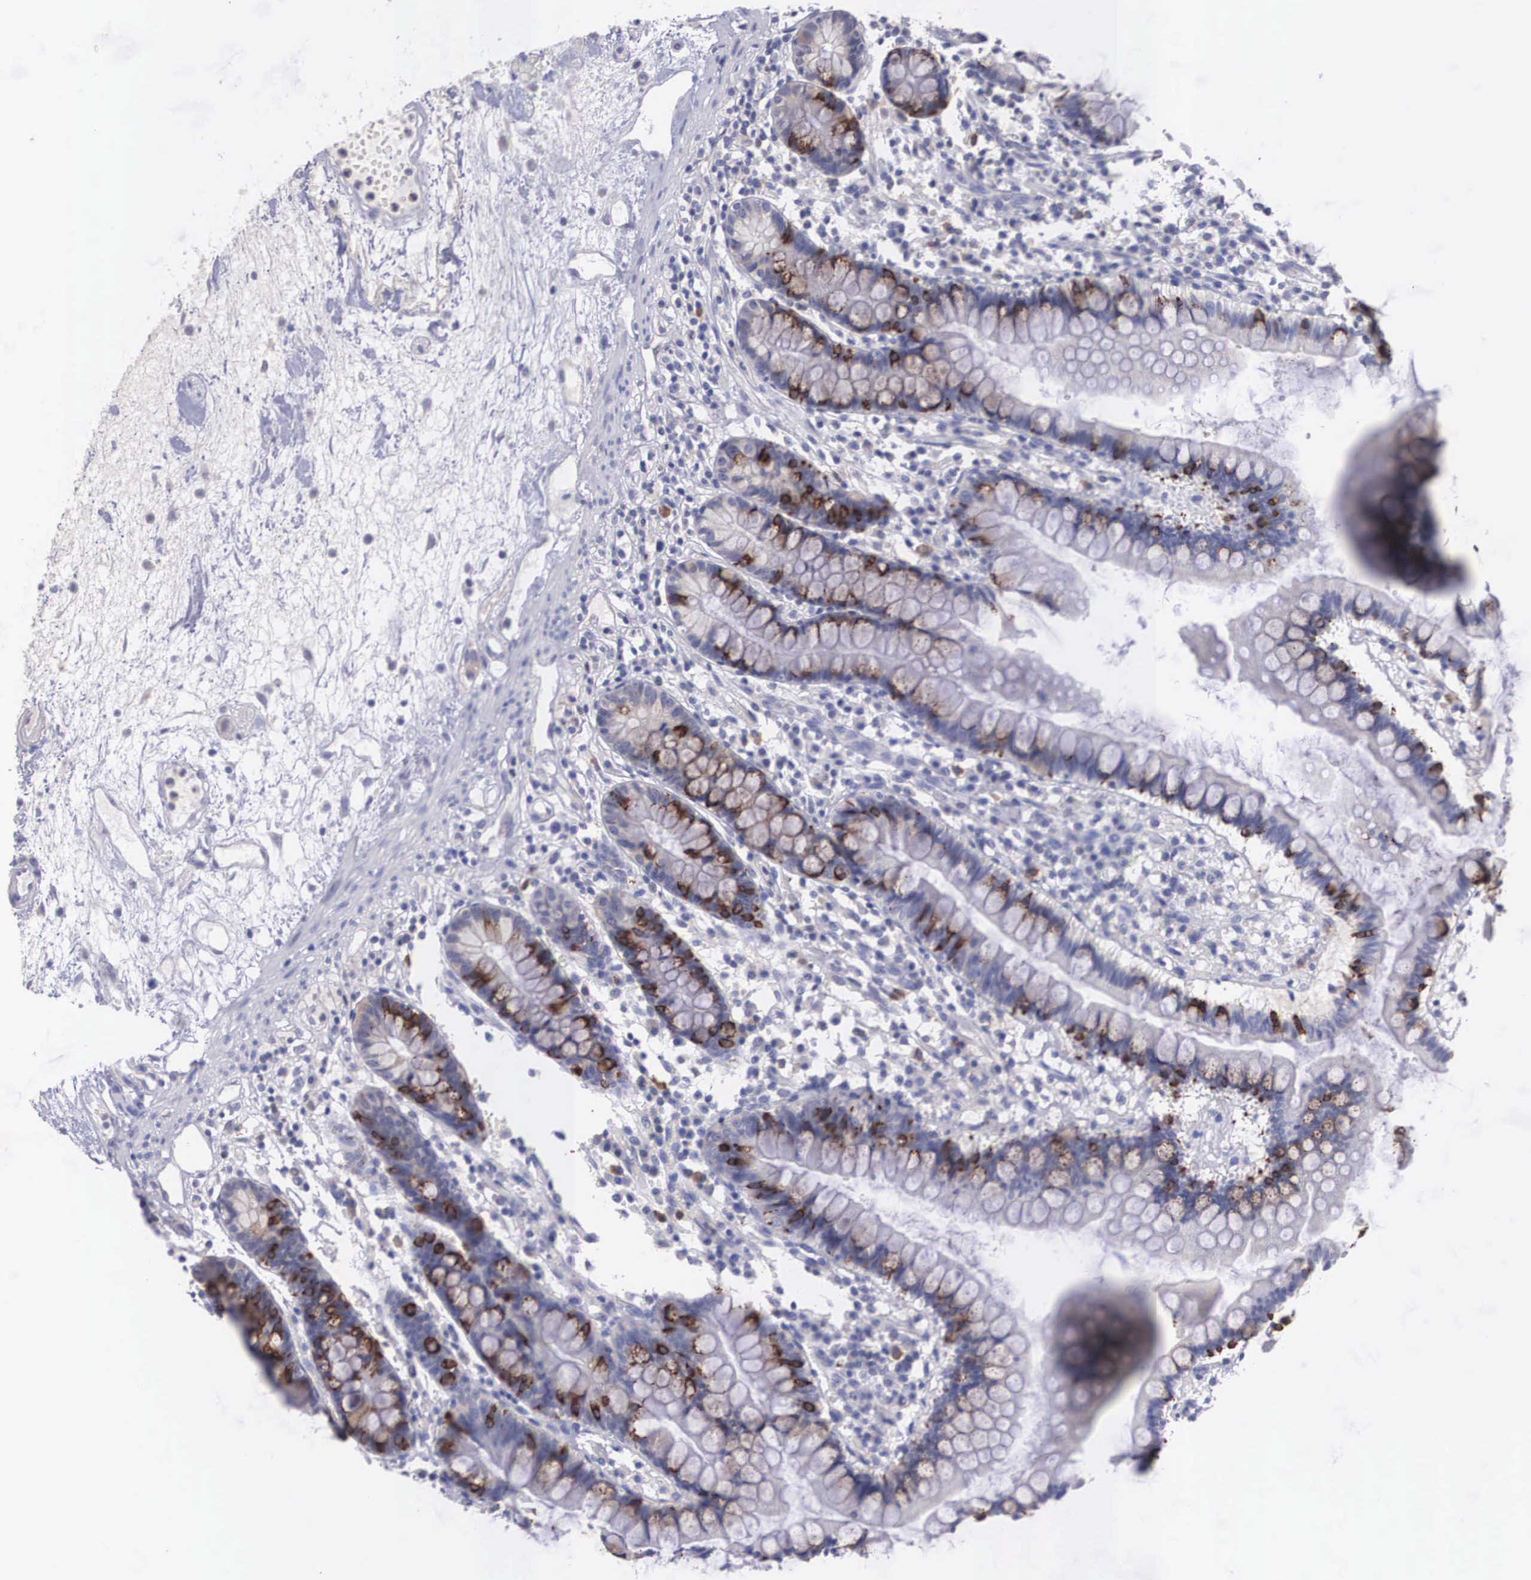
{"staining": {"intensity": "strong", "quantity": "<25%", "location": "cytoplasmic/membranous"}, "tissue": "small intestine", "cell_type": "Glandular cells", "image_type": "normal", "snomed": [{"axis": "morphology", "description": "Normal tissue, NOS"}, {"axis": "topography", "description": "Small intestine"}], "caption": "Glandular cells demonstrate medium levels of strong cytoplasmic/membranous positivity in about <25% of cells in benign small intestine. The protein of interest is shown in brown color, while the nuclei are stained blue.", "gene": "REPS2", "patient": {"sex": "female", "age": 51}}